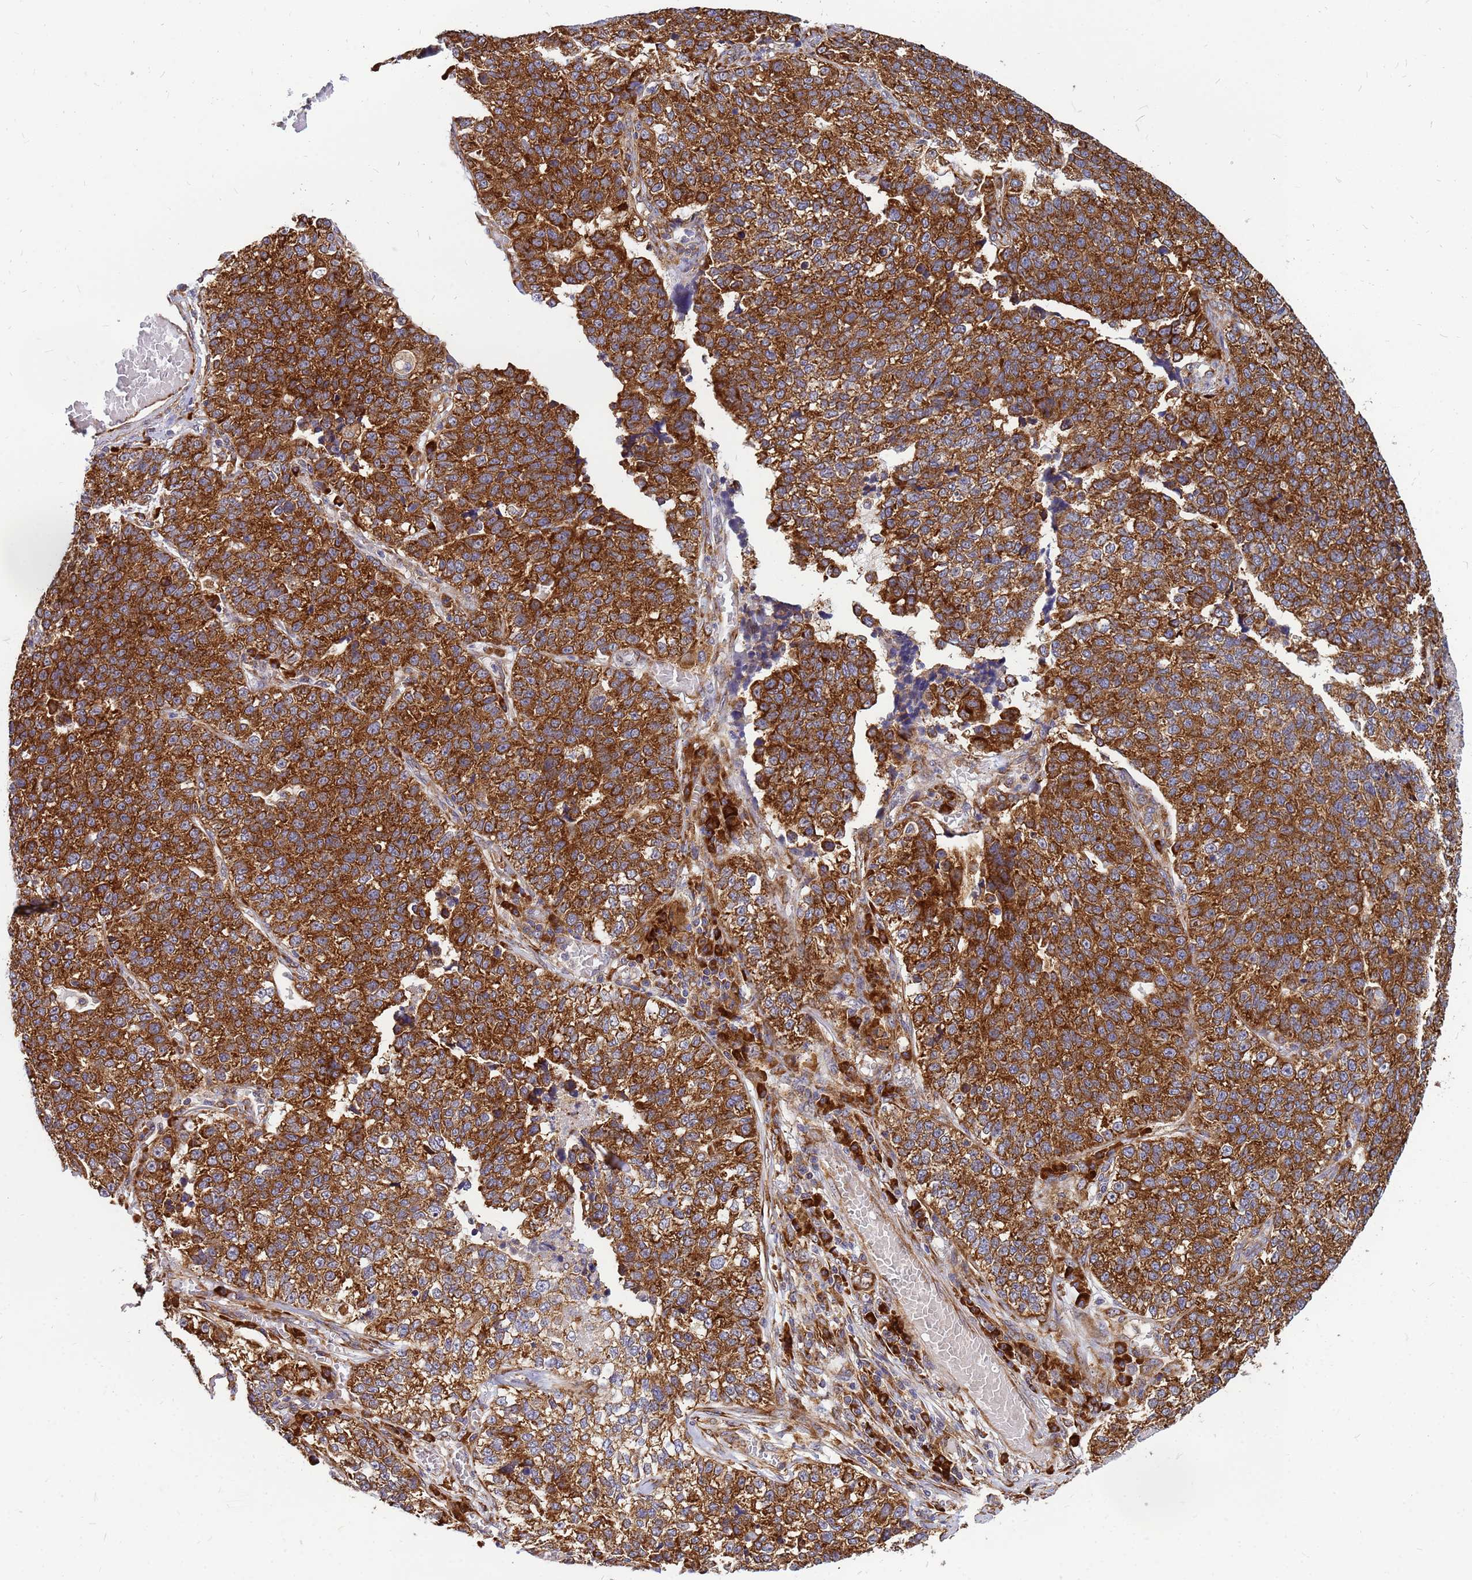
{"staining": {"intensity": "strong", "quantity": ">75%", "location": "cytoplasmic/membranous"}, "tissue": "lung cancer", "cell_type": "Tumor cells", "image_type": "cancer", "snomed": [{"axis": "morphology", "description": "Adenocarcinoma, NOS"}, {"axis": "topography", "description": "Lung"}], "caption": "This image exhibits IHC staining of lung cancer, with high strong cytoplasmic/membranous staining in about >75% of tumor cells.", "gene": "RPL8", "patient": {"sex": "male", "age": 49}}